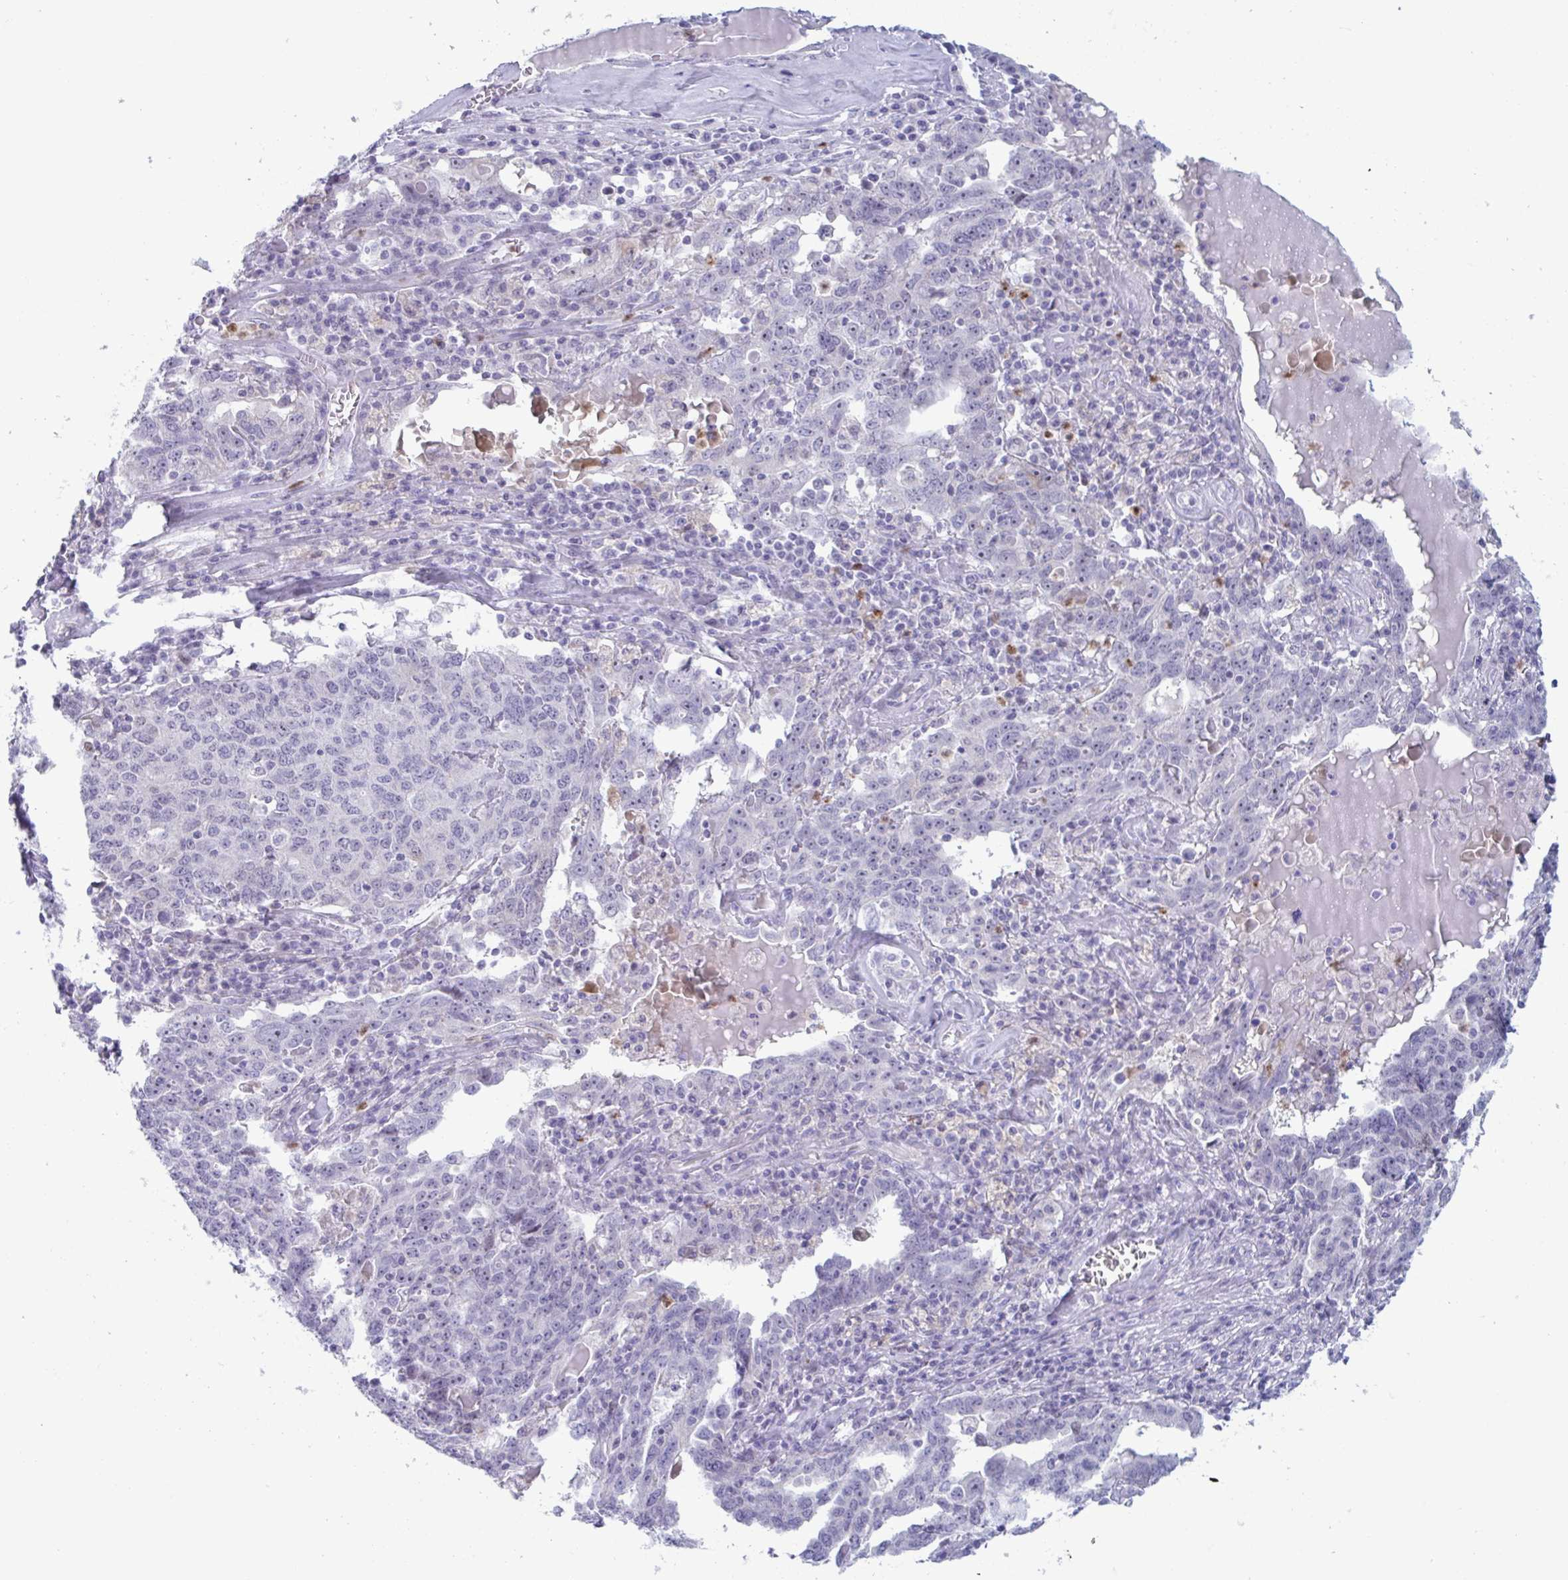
{"staining": {"intensity": "negative", "quantity": "none", "location": "none"}, "tissue": "ovarian cancer", "cell_type": "Tumor cells", "image_type": "cancer", "snomed": [{"axis": "morphology", "description": "Carcinoma, endometroid"}, {"axis": "topography", "description": "Ovary"}], "caption": "Photomicrograph shows no significant protein positivity in tumor cells of endometroid carcinoma (ovarian).", "gene": "CYP4F11", "patient": {"sex": "female", "age": 62}}